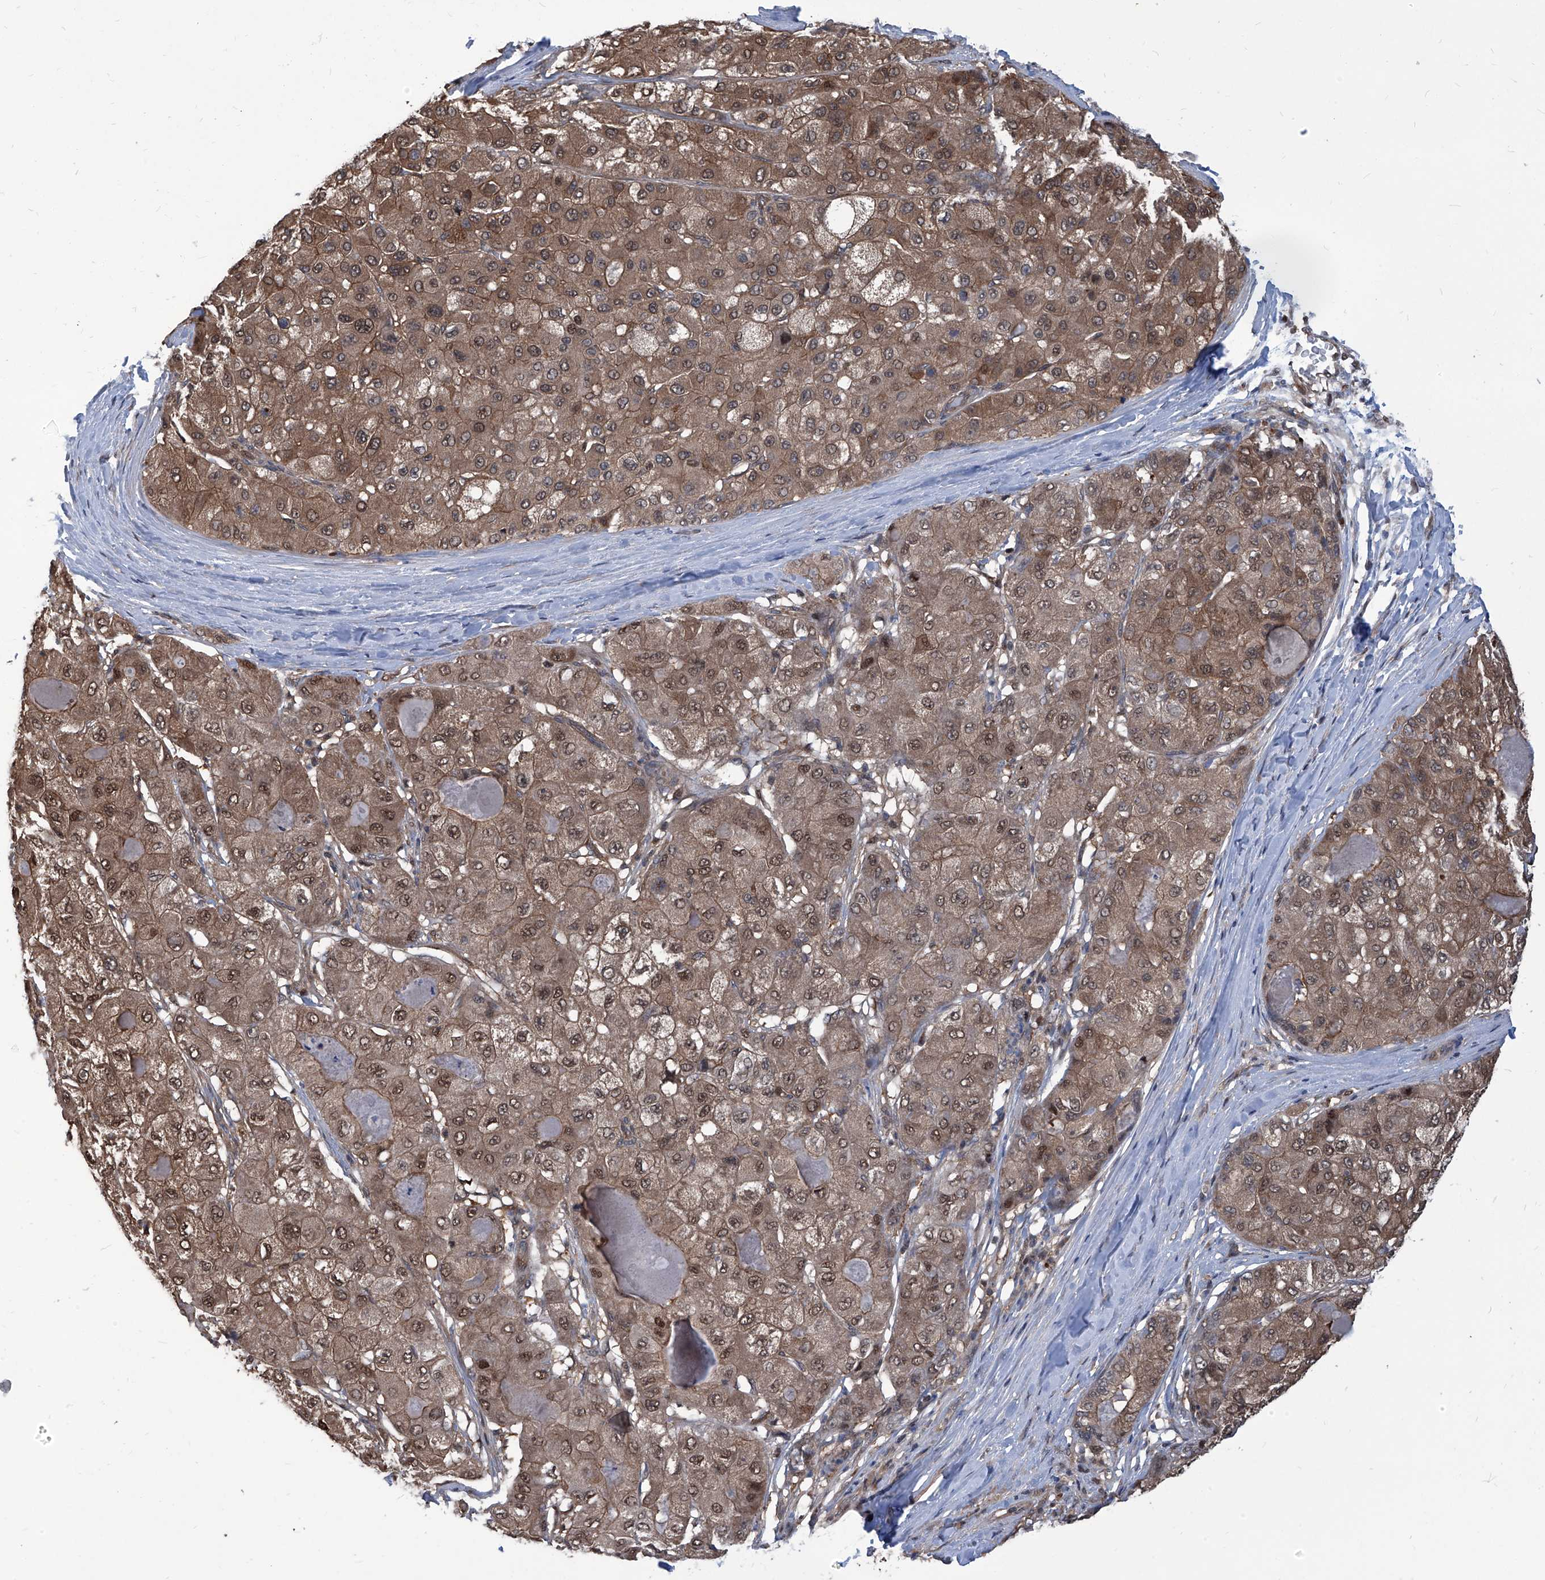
{"staining": {"intensity": "moderate", "quantity": "25%-75%", "location": "cytoplasmic/membranous,nuclear"}, "tissue": "liver cancer", "cell_type": "Tumor cells", "image_type": "cancer", "snomed": [{"axis": "morphology", "description": "Carcinoma, Hepatocellular, NOS"}, {"axis": "topography", "description": "Liver"}], "caption": "Protein expression analysis of human liver hepatocellular carcinoma reveals moderate cytoplasmic/membranous and nuclear staining in approximately 25%-75% of tumor cells. (DAB IHC, brown staining for protein, blue staining for nuclei).", "gene": "PSMB1", "patient": {"sex": "male", "age": 80}}